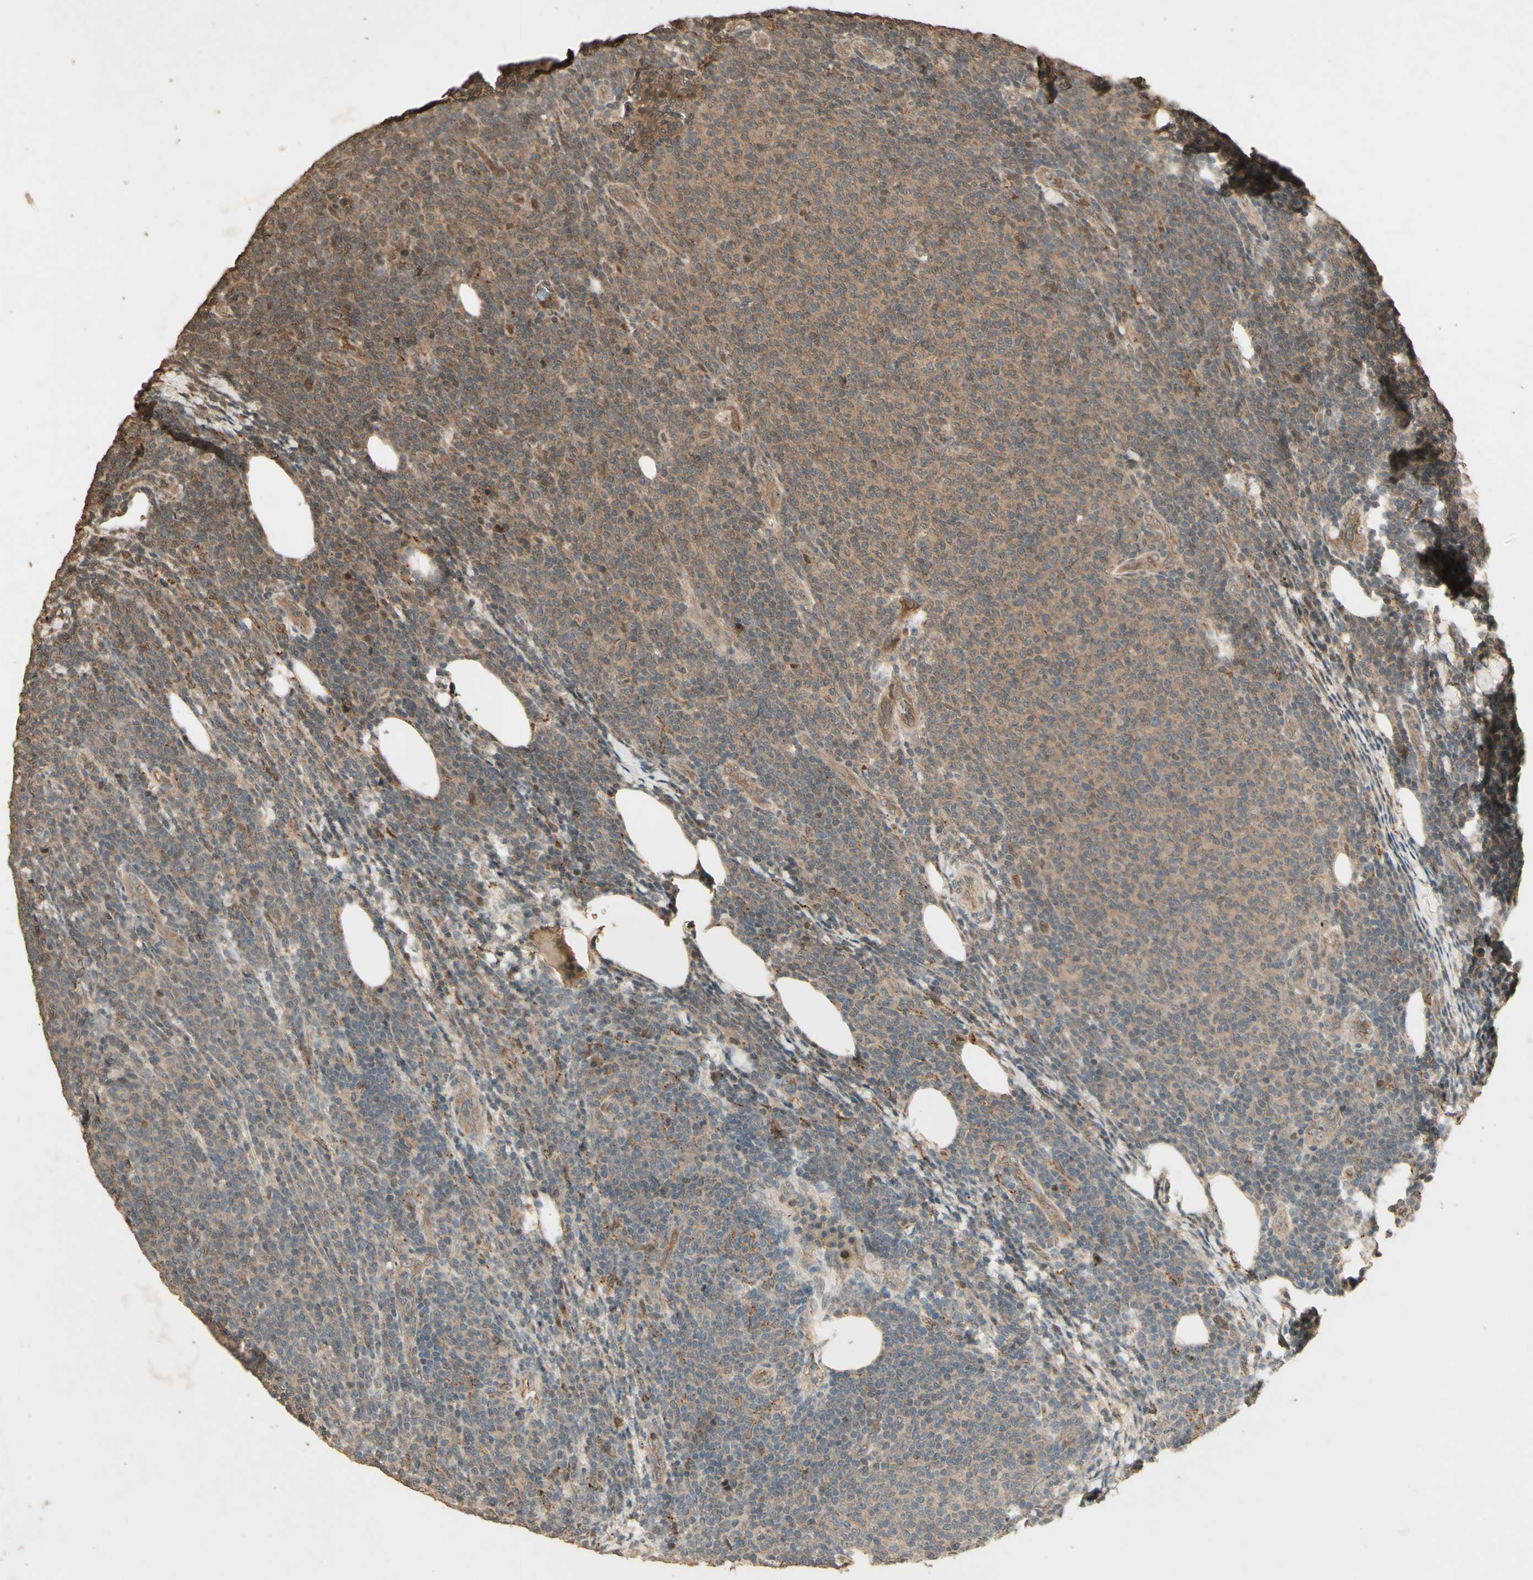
{"staining": {"intensity": "moderate", "quantity": ">75%", "location": "cytoplasmic/membranous"}, "tissue": "lymphoma", "cell_type": "Tumor cells", "image_type": "cancer", "snomed": [{"axis": "morphology", "description": "Malignant lymphoma, non-Hodgkin's type, Low grade"}, {"axis": "topography", "description": "Lymph node"}], "caption": "High-power microscopy captured an immunohistochemistry (IHC) micrograph of lymphoma, revealing moderate cytoplasmic/membranous positivity in approximately >75% of tumor cells. (DAB IHC, brown staining for protein, blue staining for nuclei).", "gene": "SMAD9", "patient": {"sex": "male", "age": 66}}